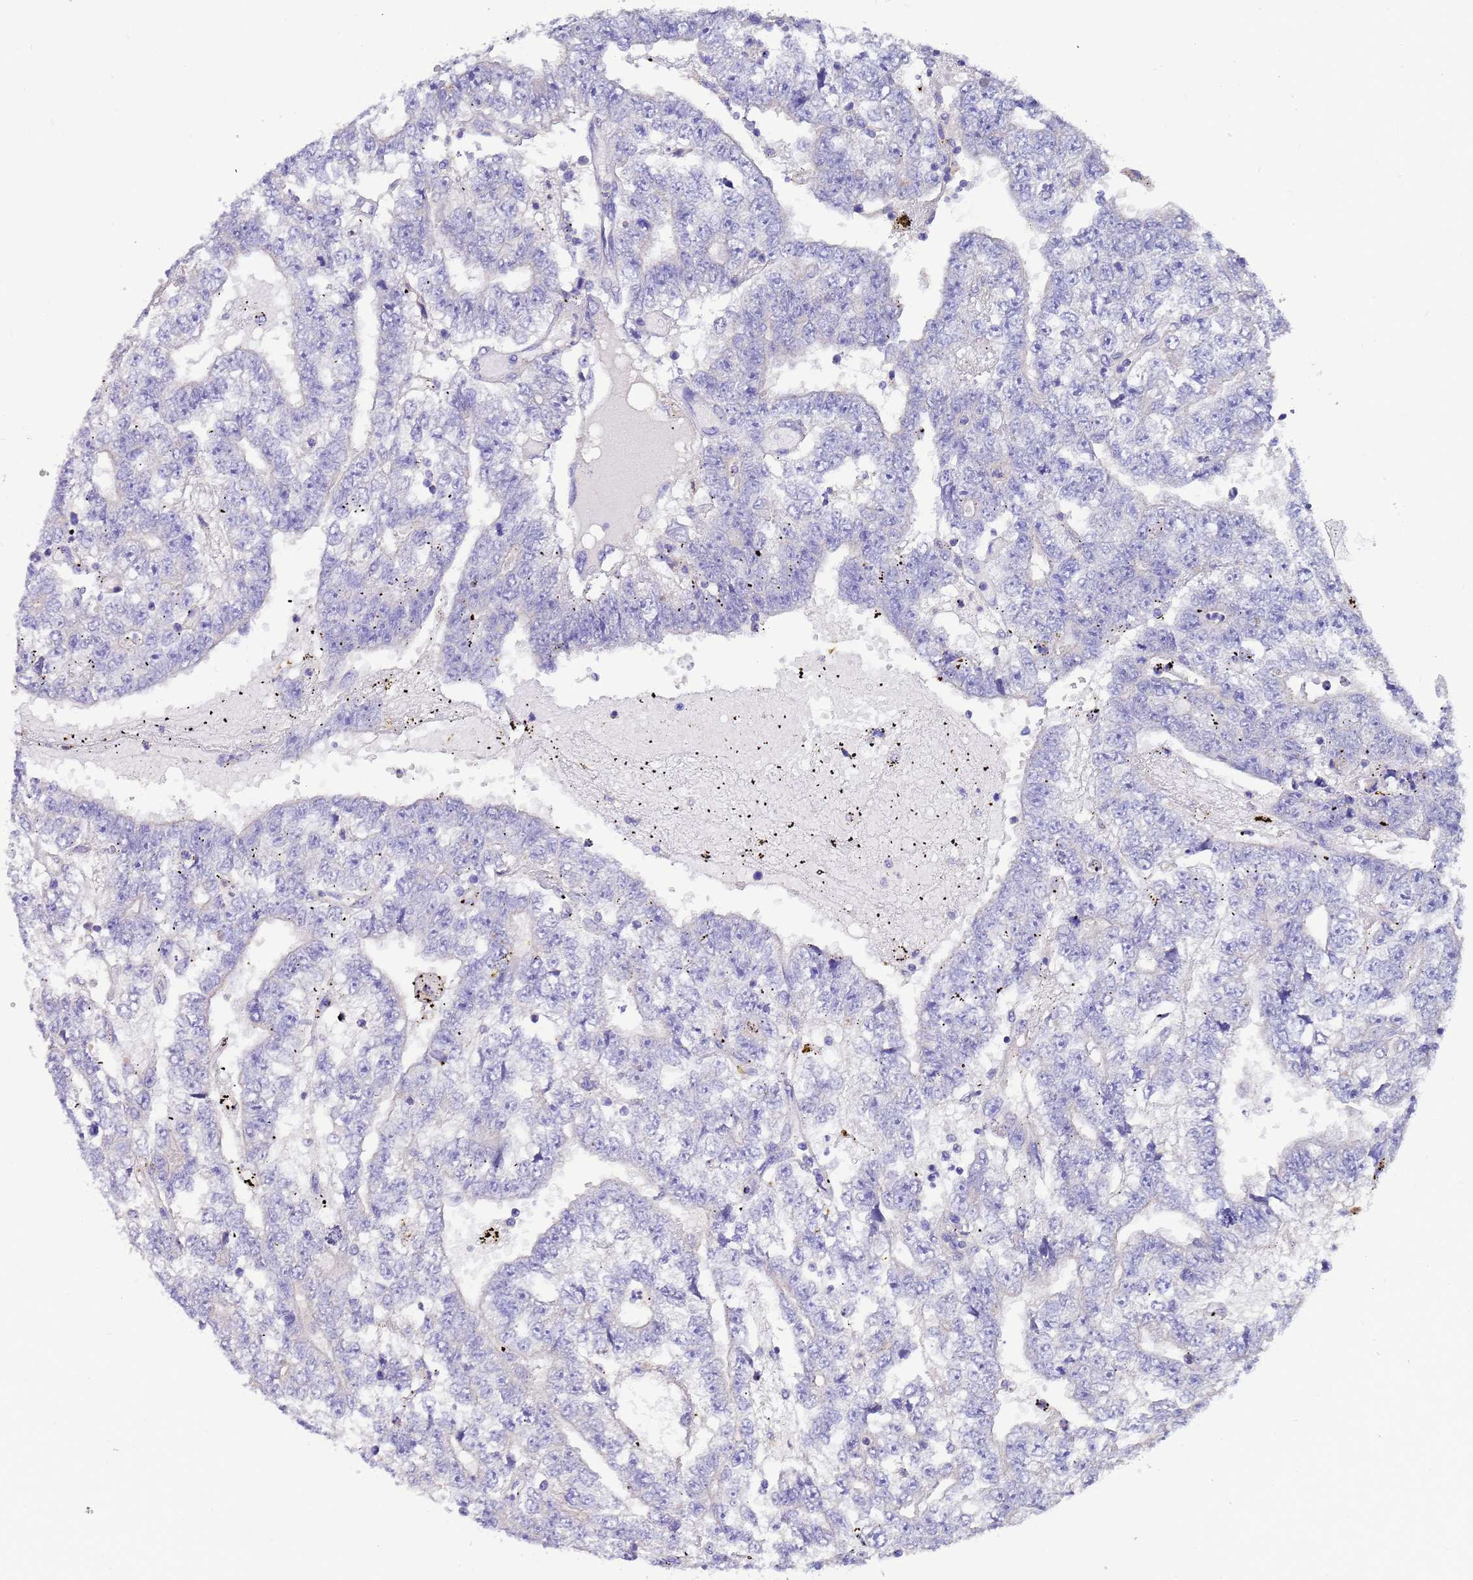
{"staining": {"intensity": "negative", "quantity": "none", "location": "none"}, "tissue": "testis cancer", "cell_type": "Tumor cells", "image_type": "cancer", "snomed": [{"axis": "morphology", "description": "Carcinoma, Embryonal, NOS"}, {"axis": "topography", "description": "Testis"}], "caption": "Tumor cells show no significant protein expression in testis embryonal carcinoma.", "gene": "SRL", "patient": {"sex": "male", "age": 25}}